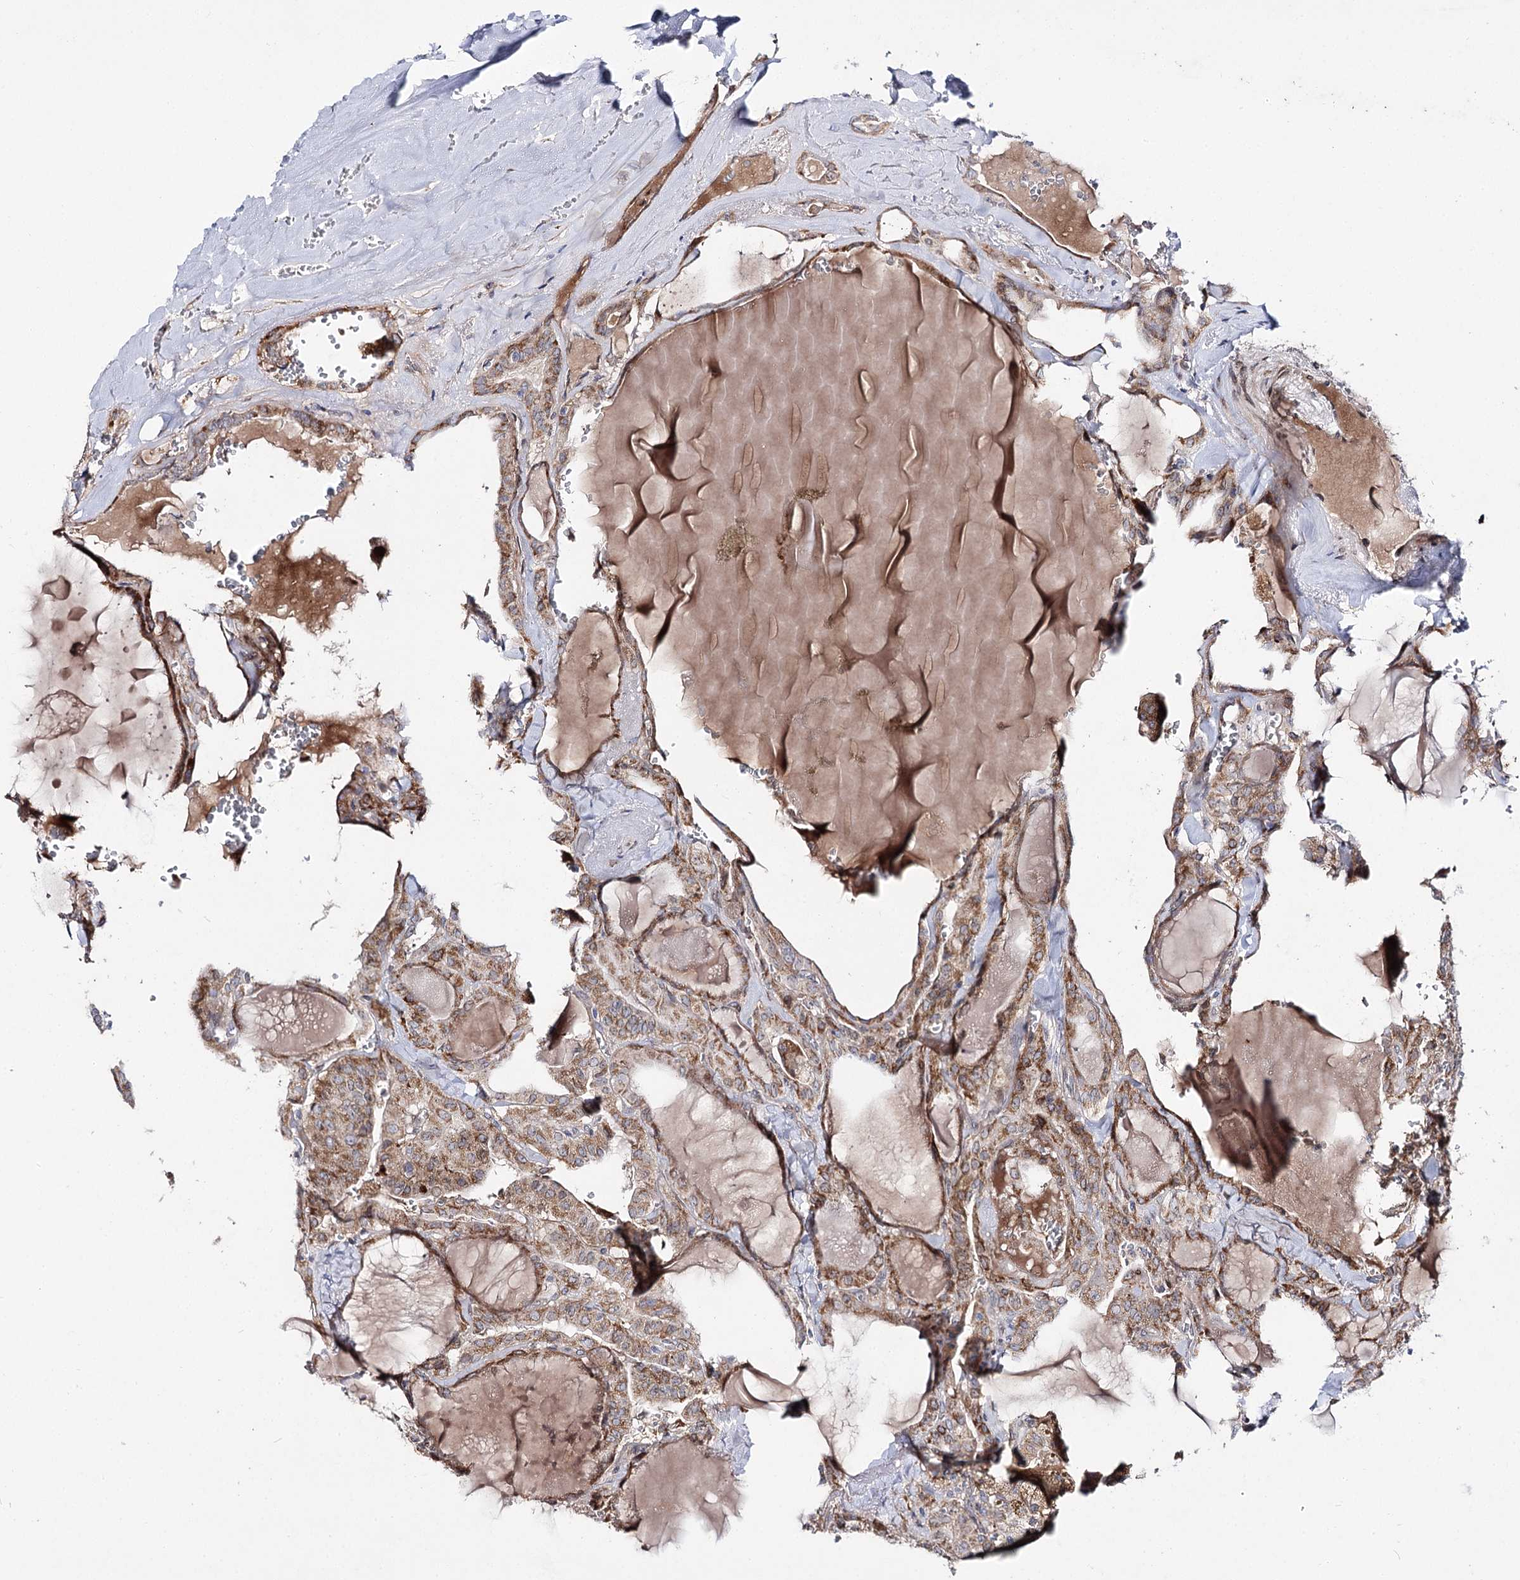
{"staining": {"intensity": "moderate", "quantity": ">75%", "location": "cytoplasmic/membranous"}, "tissue": "thyroid cancer", "cell_type": "Tumor cells", "image_type": "cancer", "snomed": [{"axis": "morphology", "description": "Papillary adenocarcinoma, NOS"}, {"axis": "topography", "description": "Thyroid gland"}], "caption": "The immunohistochemical stain shows moderate cytoplasmic/membranous staining in tumor cells of thyroid papillary adenocarcinoma tissue. (brown staining indicates protein expression, while blue staining denotes nuclei).", "gene": "C11orf80", "patient": {"sex": "male", "age": 52}}